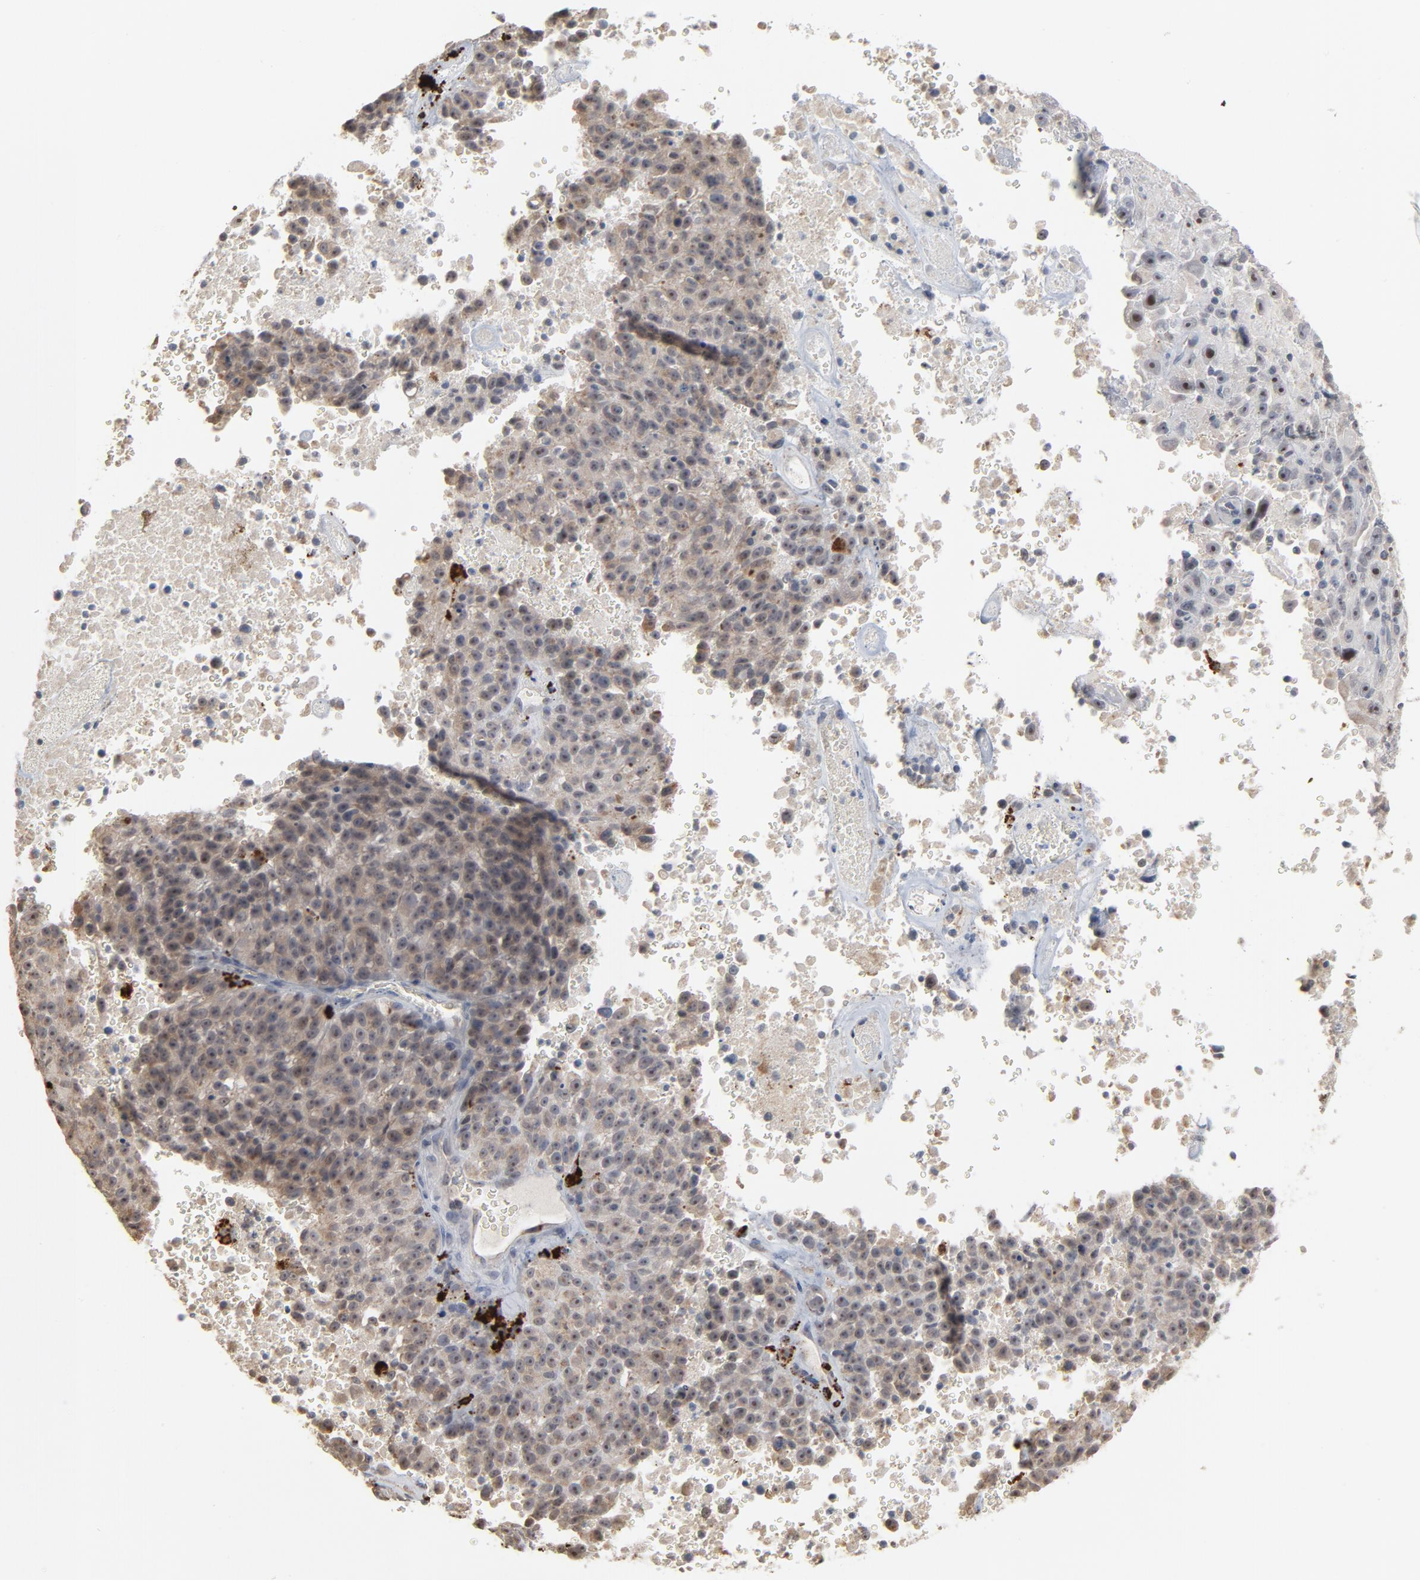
{"staining": {"intensity": "negative", "quantity": "none", "location": "none"}, "tissue": "melanoma", "cell_type": "Tumor cells", "image_type": "cancer", "snomed": [{"axis": "morphology", "description": "Malignant melanoma, Metastatic site"}, {"axis": "topography", "description": "Cerebral cortex"}], "caption": "This is an immunohistochemistry micrograph of malignant melanoma (metastatic site). There is no staining in tumor cells.", "gene": "POMT2", "patient": {"sex": "female", "age": 52}}